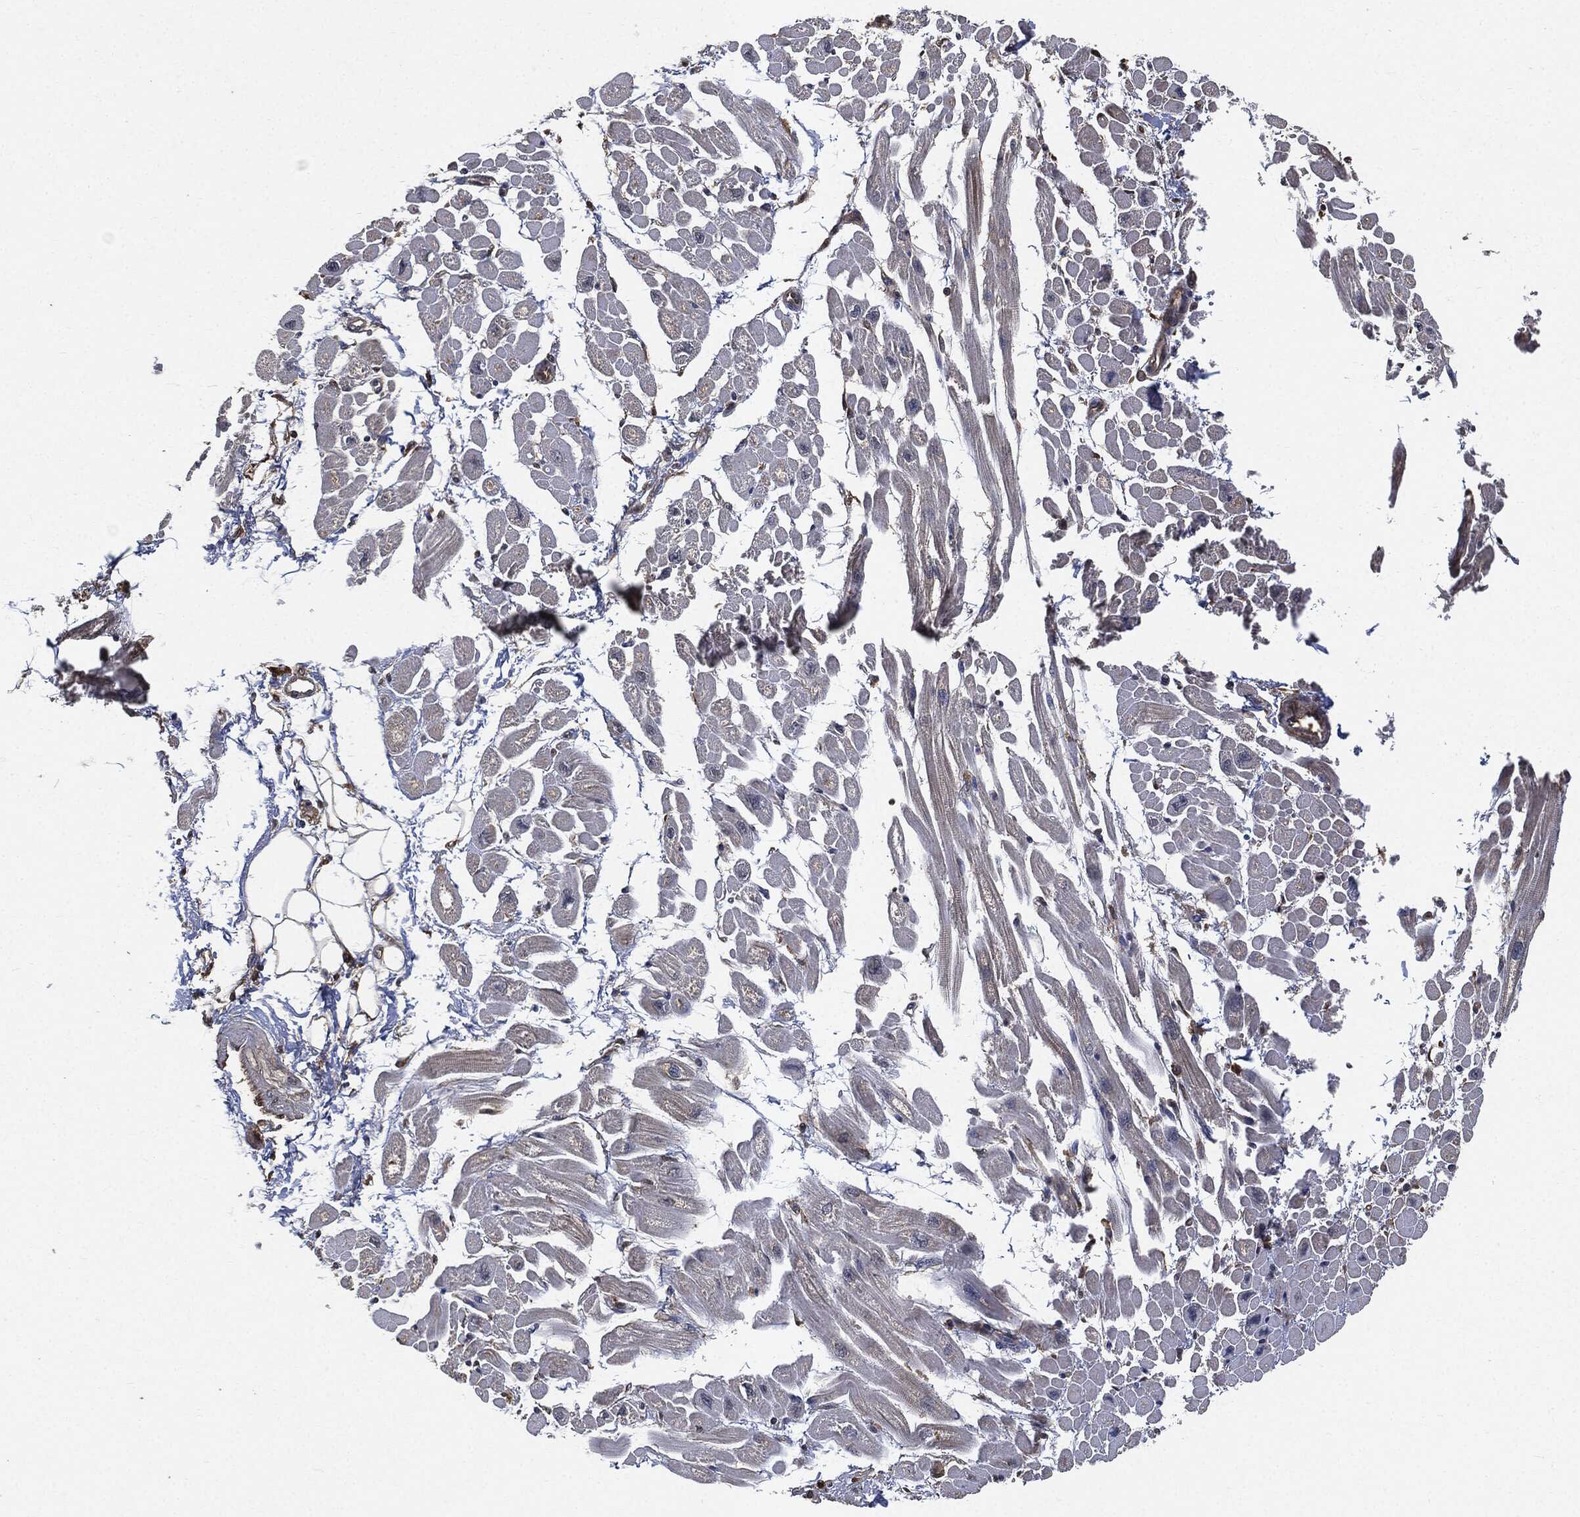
{"staining": {"intensity": "weak", "quantity": "<25%", "location": "cytoplasmic/membranous"}, "tissue": "heart muscle", "cell_type": "Cardiomyocytes", "image_type": "normal", "snomed": [{"axis": "morphology", "description": "Normal tissue, NOS"}, {"axis": "topography", "description": "Heart"}], "caption": "Immunohistochemistry (IHC) photomicrograph of benign human heart muscle stained for a protein (brown), which reveals no staining in cardiomyocytes.", "gene": "BRAF", "patient": {"sex": "male", "age": 66}}